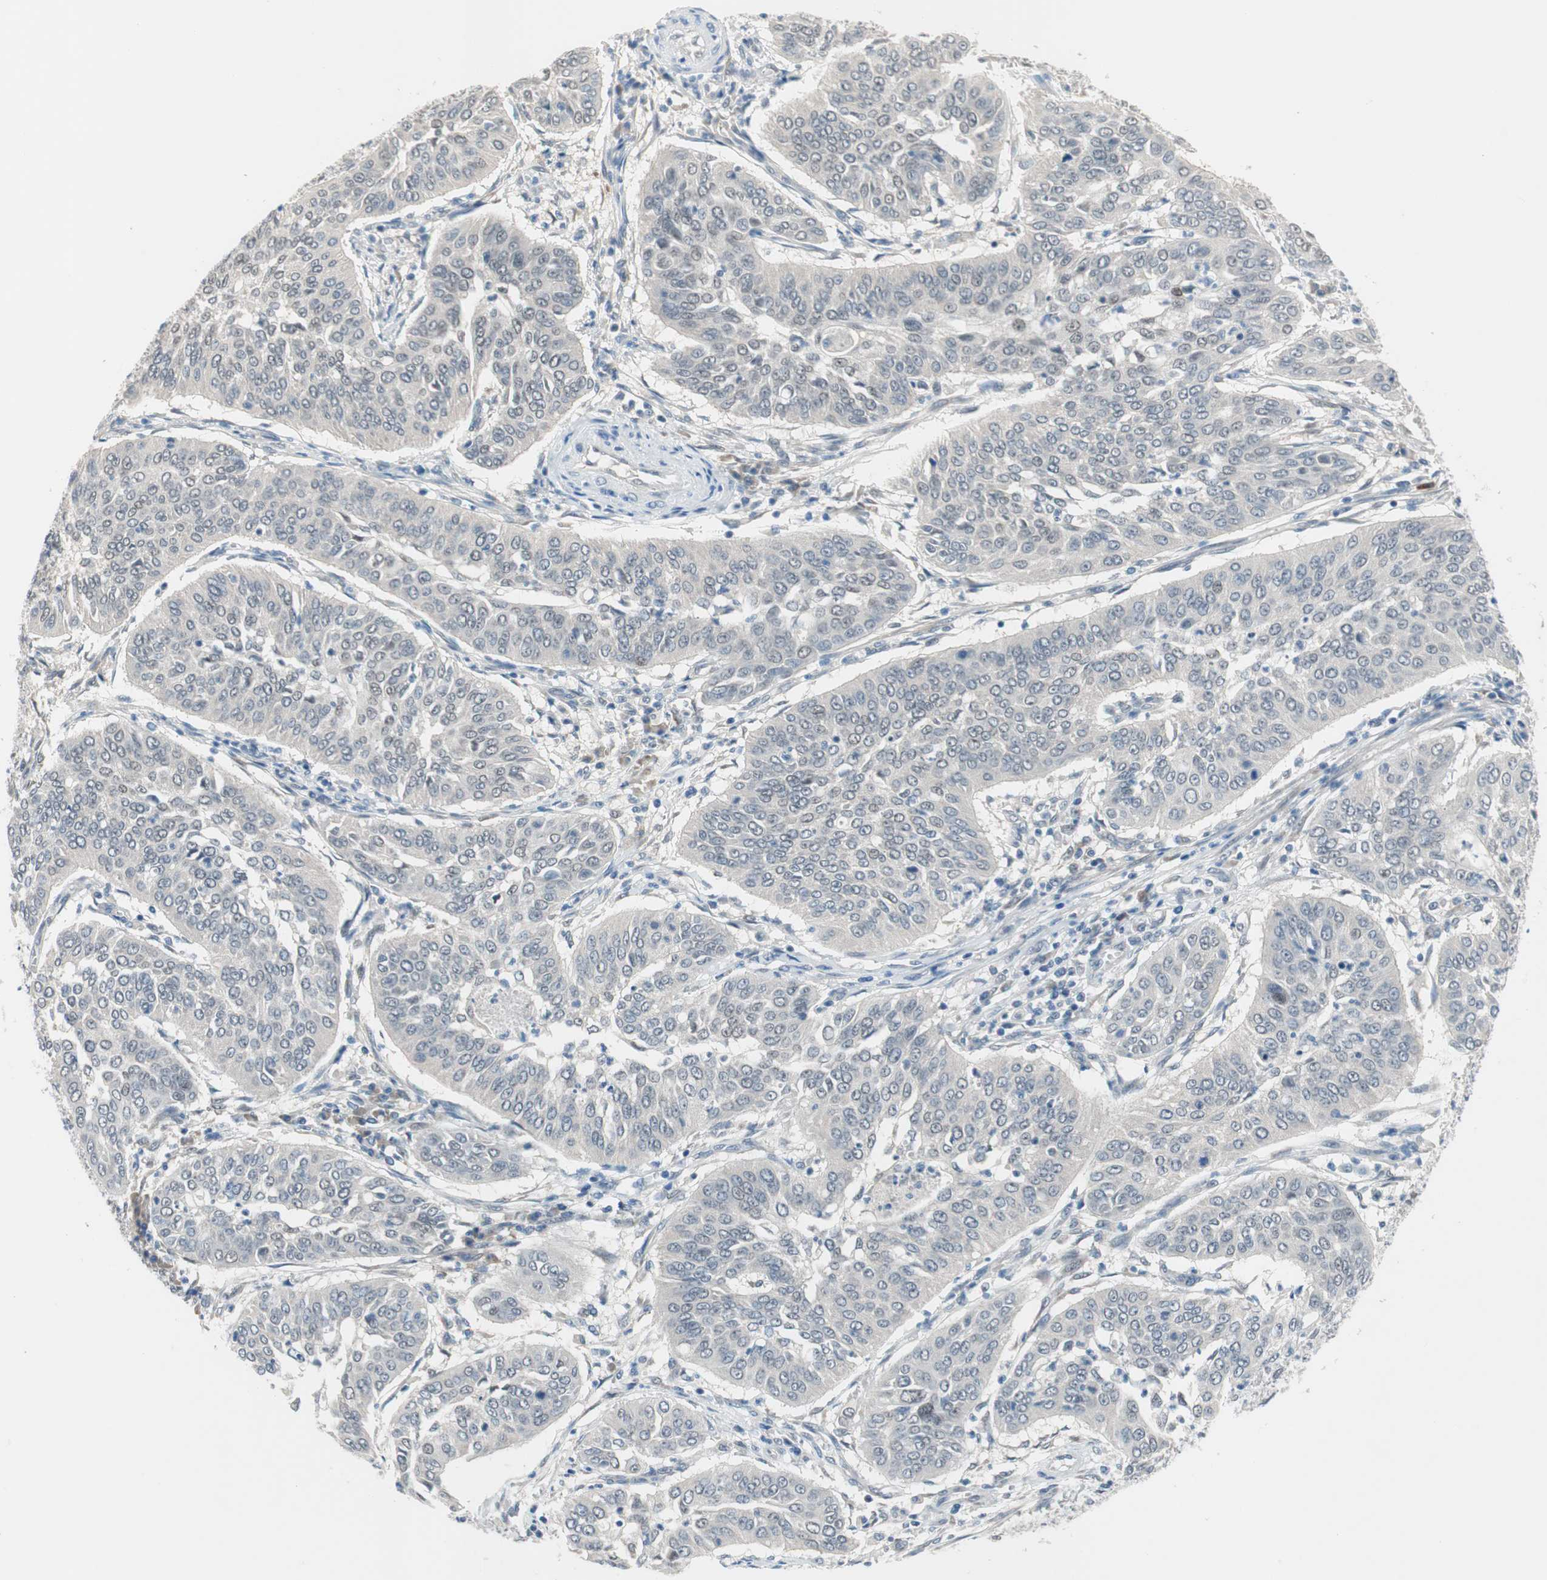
{"staining": {"intensity": "weak", "quantity": "<25%", "location": "nuclear"}, "tissue": "cervical cancer", "cell_type": "Tumor cells", "image_type": "cancer", "snomed": [{"axis": "morphology", "description": "Normal tissue, NOS"}, {"axis": "morphology", "description": "Squamous cell carcinoma, NOS"}, {"axis": "topography", "description": "Cervix"}], "caption": "Immunohistochemical staining of cervical squamous cell carcinoma reveals no significant positivity in tumor cells. (DAB immunohistochemistry (IHC), high magnification).", "gene": "GRHL1", "patient": {"sex": "female", "age": 39}}